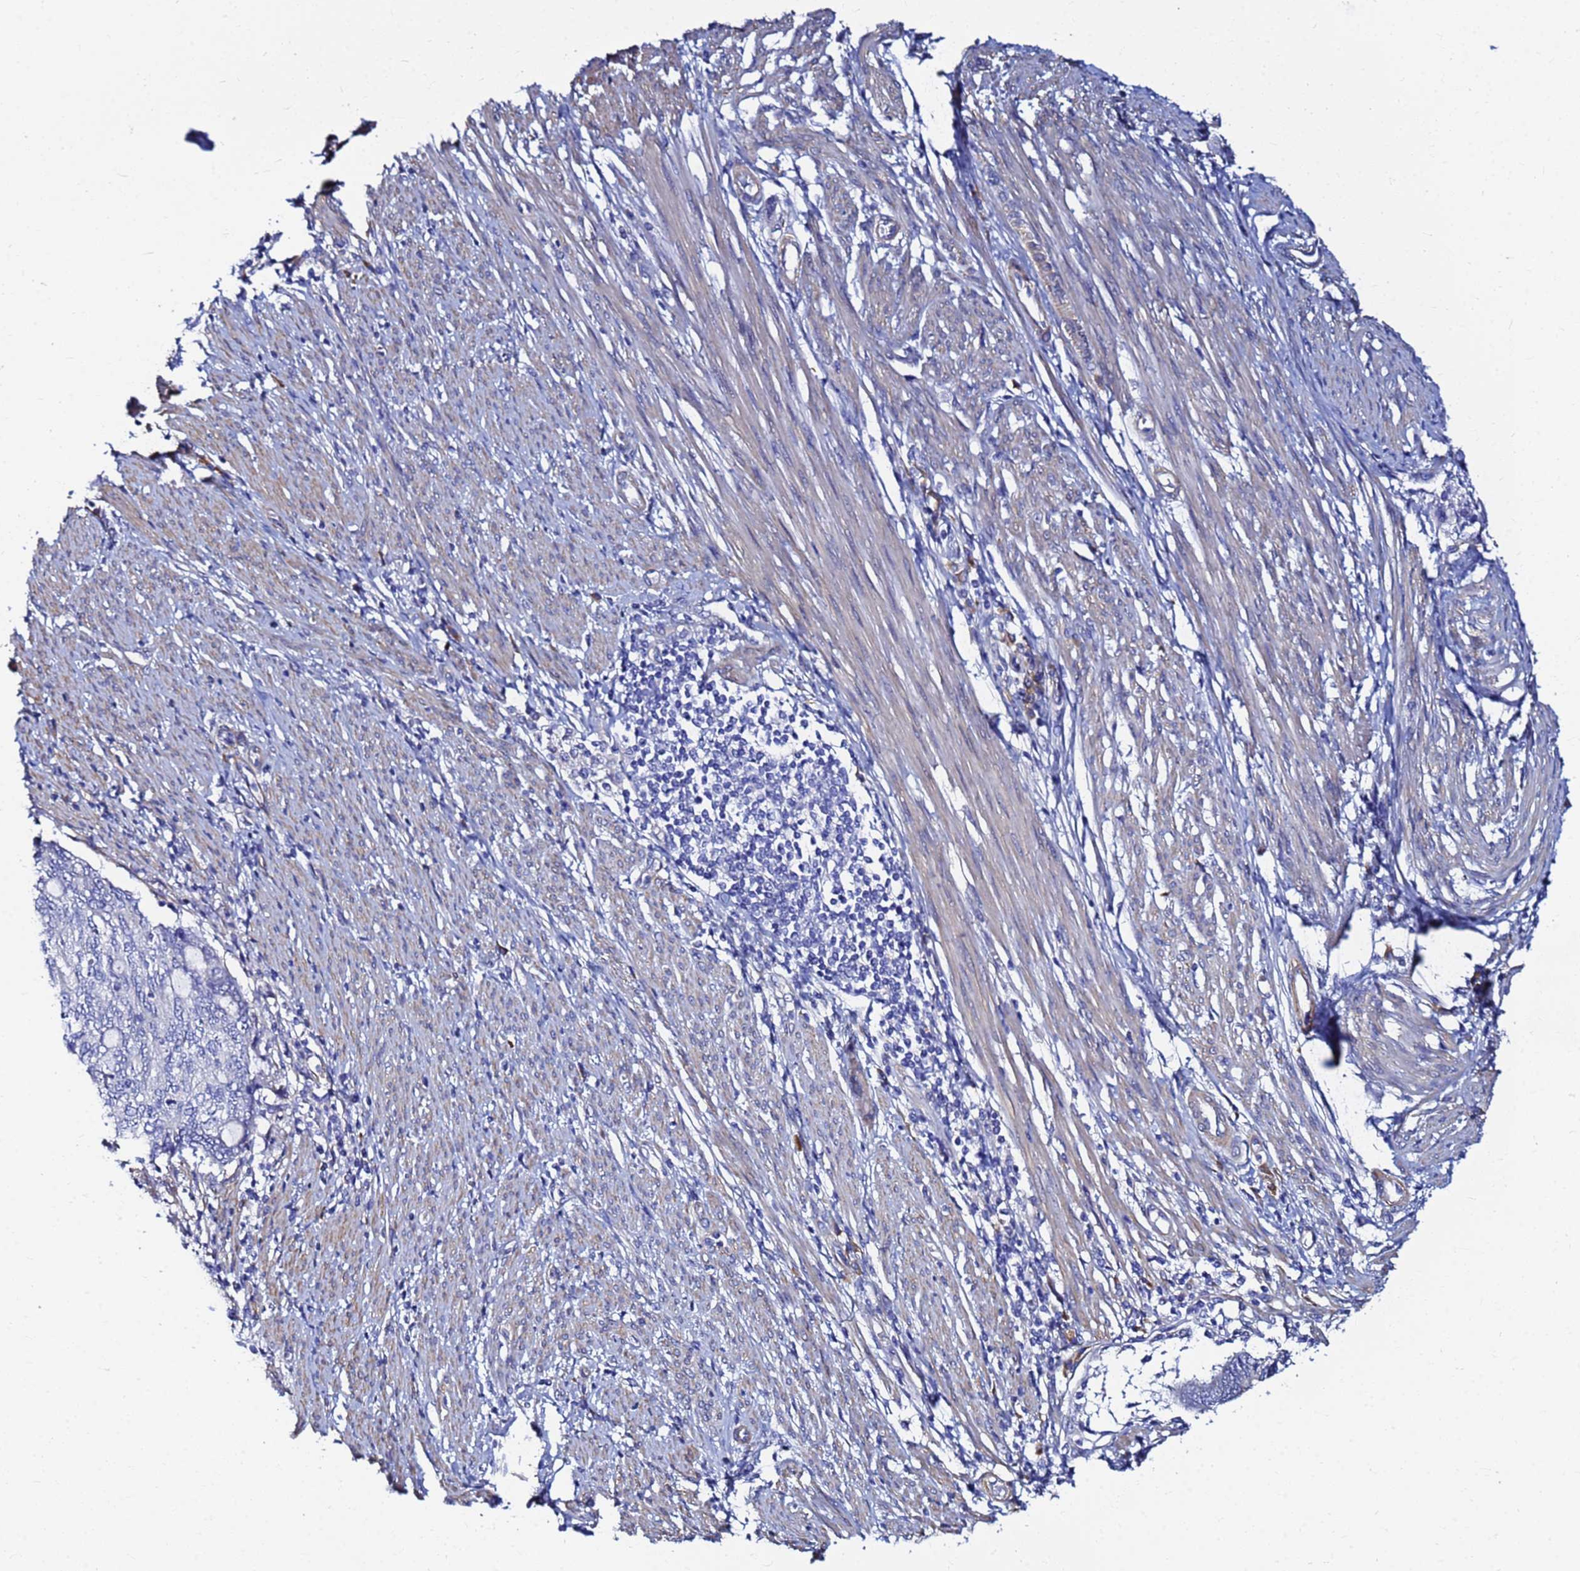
{"staining": {"intensity": "negative", "quantity": "none", "location": "none"}, "tissue": "endometrial cancer", "cell_type": "Tumor cells", "image_type": "cancer", "snomed": [{"axis": "morphology", "description": "Adenocarcinoma, NOS"}, {"axis": "topography", "description": "Uterus"}, {"axis": "topography", "description": "Endometrium"}], "caption": "Immunohistochemistry (IHC) micrograph of endometrial cancer (adenocarcinoma) stained for a protein (brown), which demonstrates no positivity in tumor cells.", "gene": "JRKL", "patient": {"sex": "female", "age": 70}}